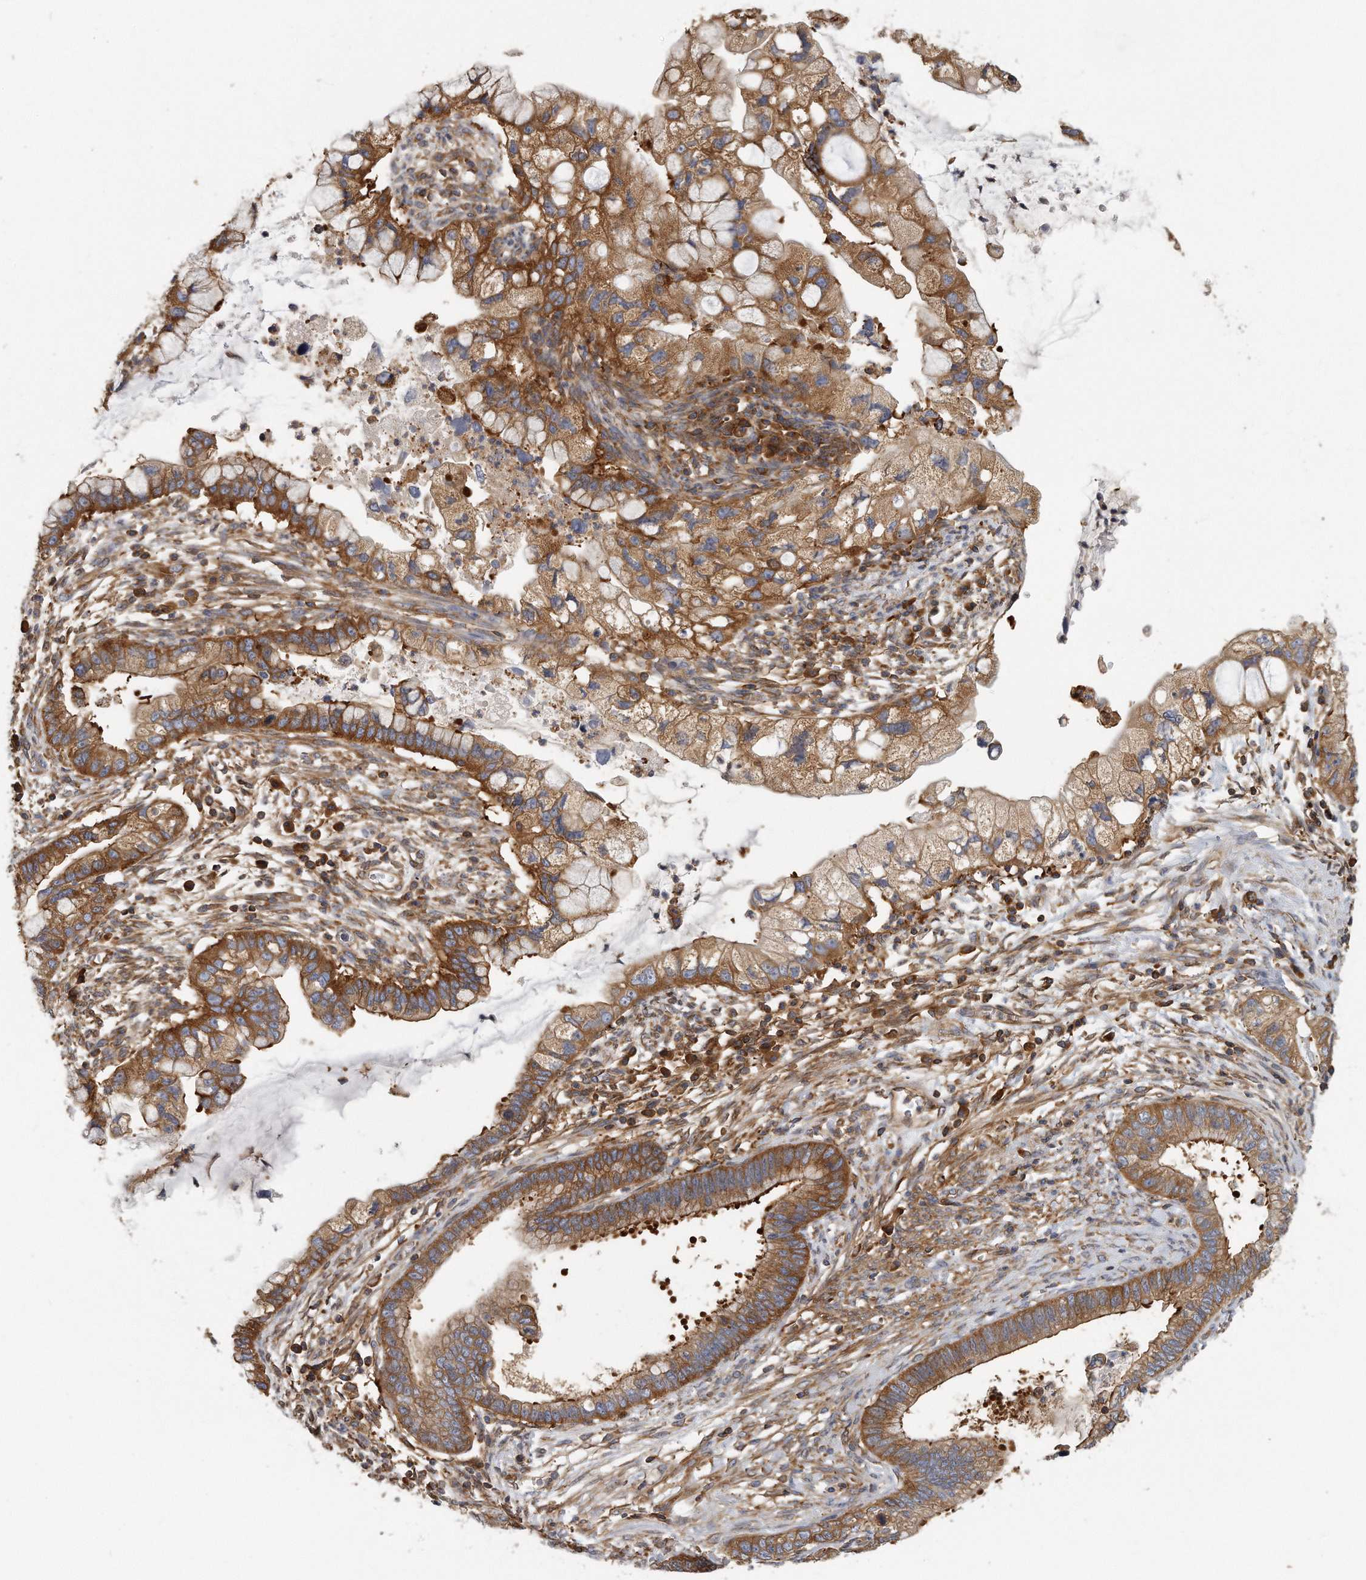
{"staining": {"intensity": "strong", "quantity": ">75%", "location": "cytoplasmic/membranous"}, "tissue": "cervical cancer", "cell_type": "Tumor cells", "image_type": "cancer", "snomed": [{"axis": "morphology", "description": "Adenocarcinoma, NOS"}, {"axis": "topography", "description": "Cervix"}], "caption": "There is high levels of strong cytoplasmic/membranous staining in tumor cells of adenocarcinoma (cervical), as demonstrated by immunohistochemical staining (brown color).", "gene": "EIF3I", "patient": {"sex": "female", "age": 44}}